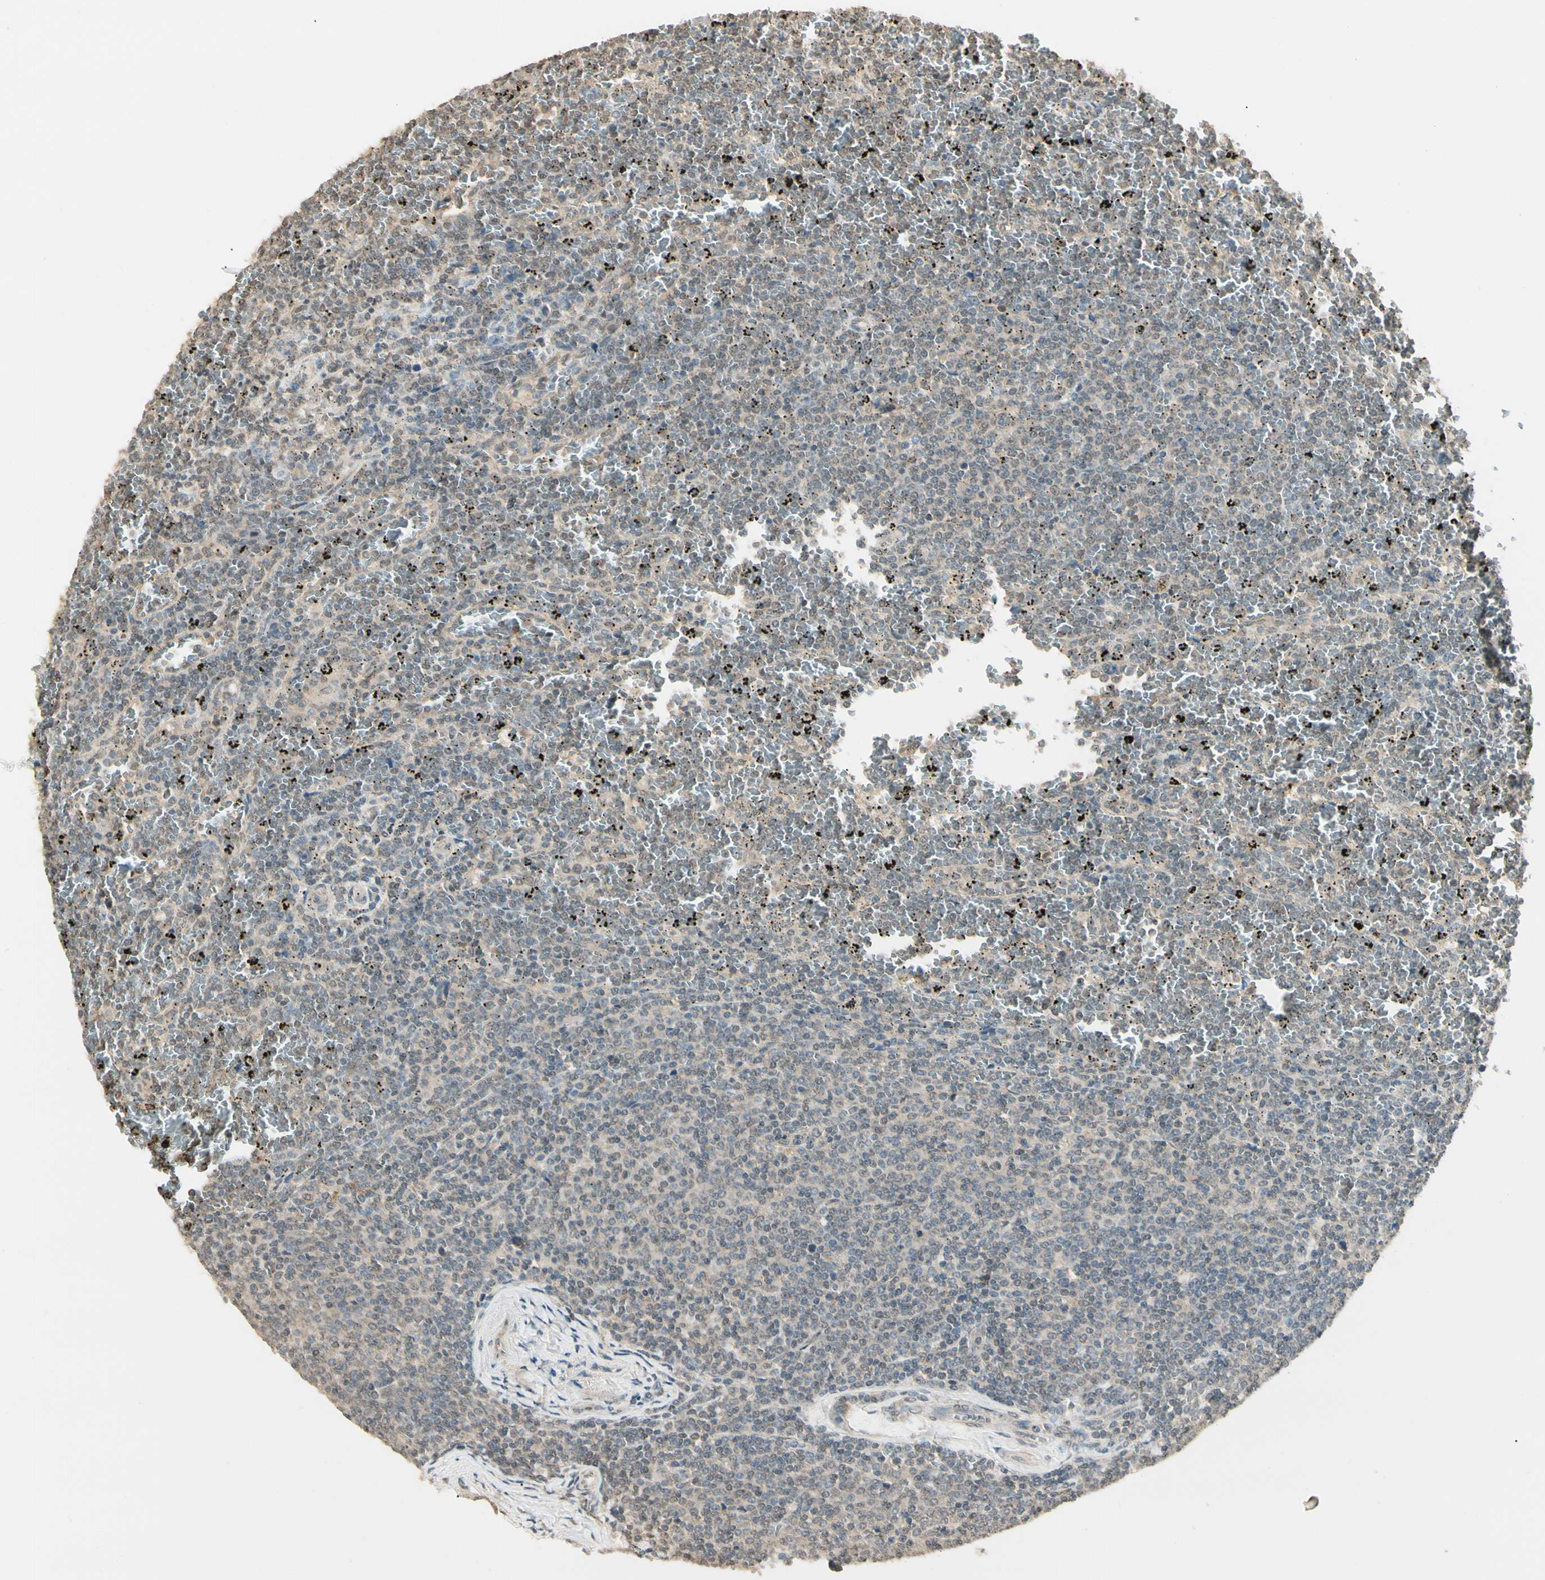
{"staining": {"intensity": "weak", "quantity": "25%-75%", "location": "cytoplasmic/membranous"}, "tissue": "lymphoma", "cell_type": "Tumor cells", "image_type": "cancer", "snomed": [{"axis": "morphology", "description": "Malignant lymphoma, non-Hodgkin's type, Low grade"}, {"axis": "topography", "description": "Spleen"}], "caption": "Immunohistochemical staining of lymphoma demonstrates weak cytoplasmic/membranous protein positivity in about 25%-75% of tumor cells.", "gene": "SGCA", "patient": {"sex": "female", "age": 77}}